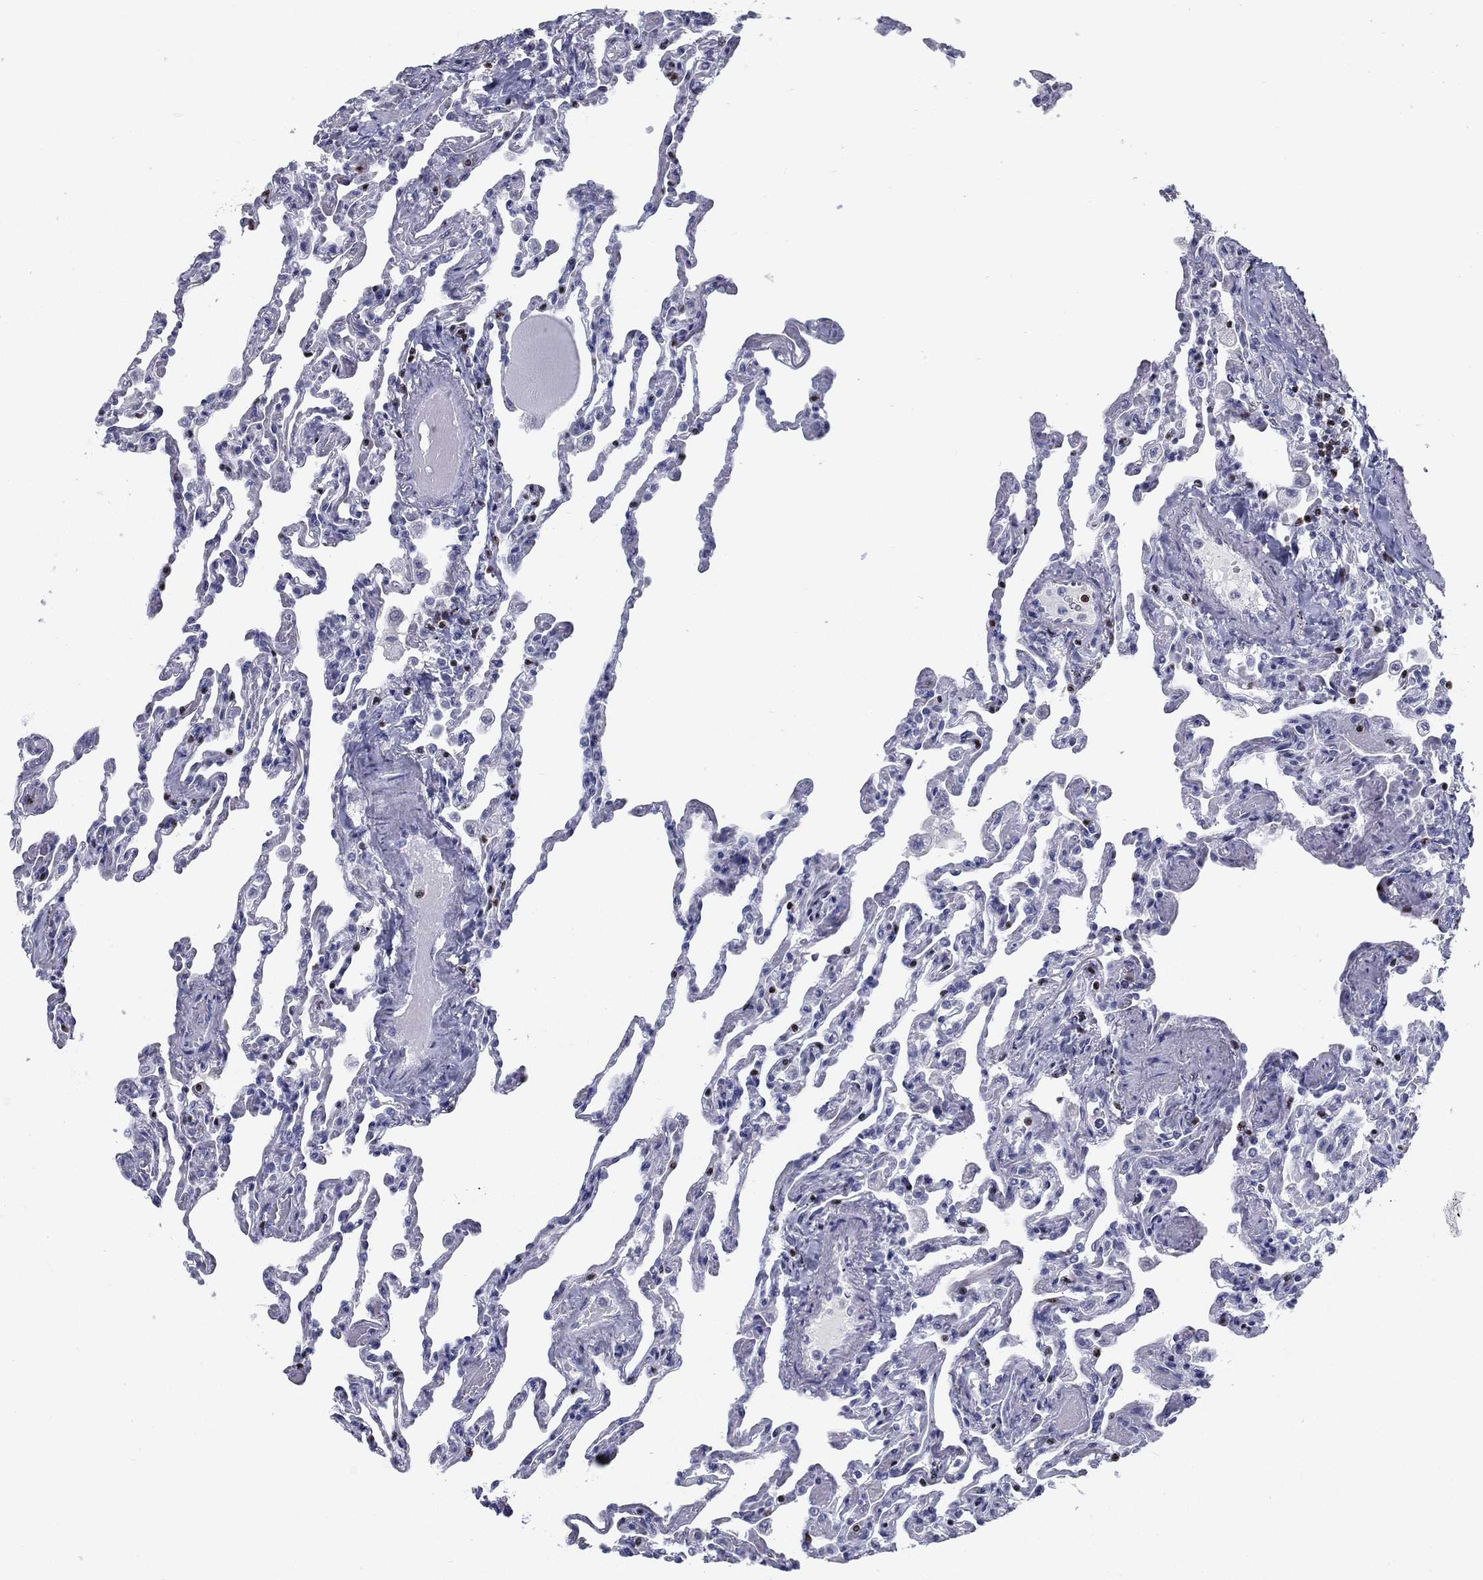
{"staining": {"intensity": "negative", "quantity": "none", "location": "none"}, "tissue": "lung", "cell_type": "Alveolar cells", "image_type": "normal", "snomed": [{"axis": "morphology", "description": "Normal tissue, NOS"}, {"axis": "topography", "description": "Lung"}], "caption": "Immunohistochemistry (IHC) micrograph of benign lung: human lung stained with DAB (3,3'-diaminobenzidine) reveals no significant protein positivity in alveolar cells.", "gene": "PYHIN1", "patient": {"sex": "female", "age": 43}}